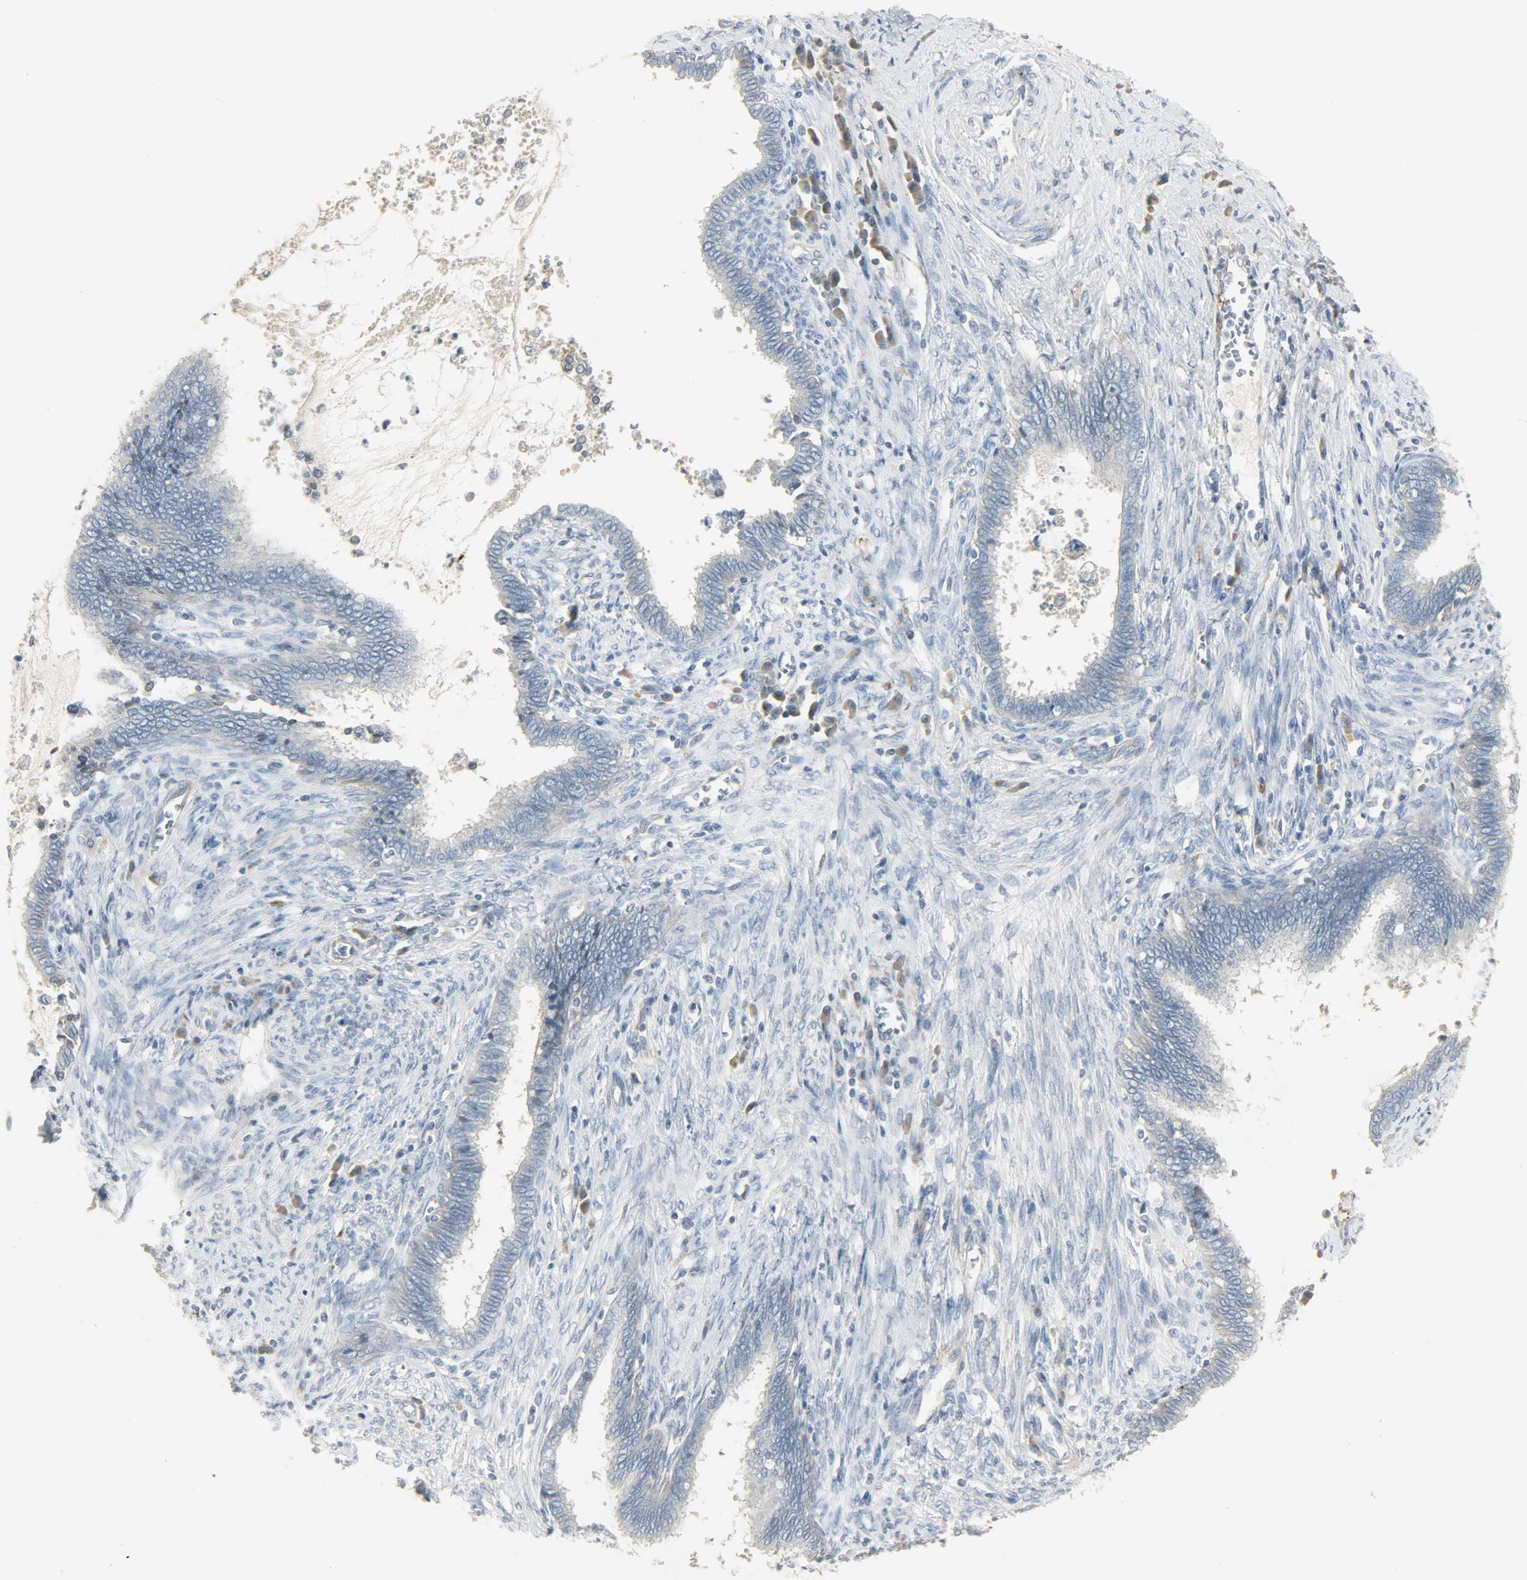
{"staining": {"intensity": "negative", "quantity": "none", "location": "none"}, "tissue": "cervical cancer", "cell_type": "Tumor cells", "image_type": "cancer", "snomed": [{"axis": "morphology", "description": "Adenocarcinoma, NOS"}, {"axis": "topography", "description": "Cervix"}], "caption": "Immunohistochemistry histopathology image of neoplastic tissue: cervical cancer (adenocarcinoma) stained with DAB demonstrates no significant protein expression in tumor cells.", "gene": "ENPEP", "patient": {"sex": "female", "age": 44}}